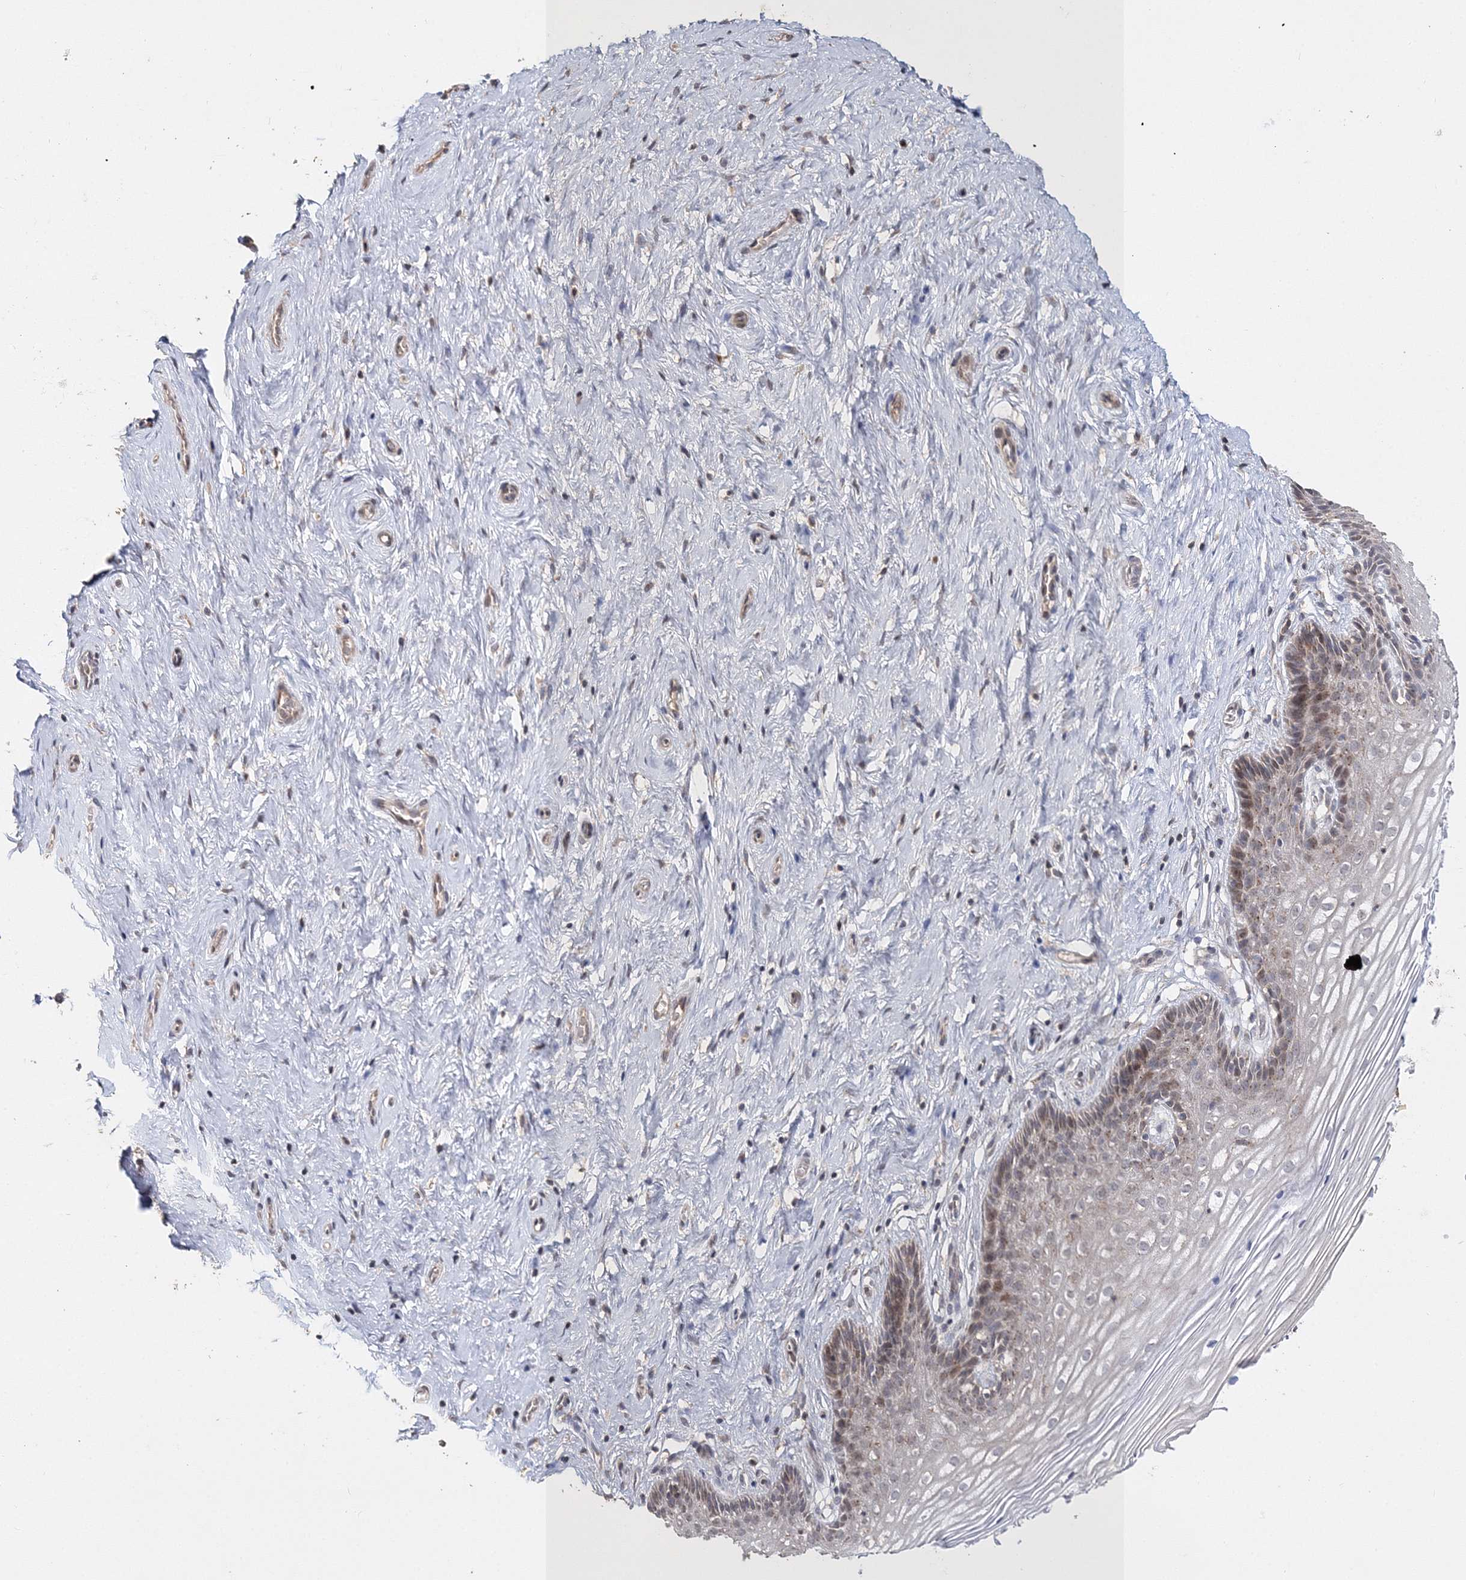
{"staining": {"intensity": "negative", "quantity": "none", "location": "none"}, "tissue": "cervix", "cell_type": "Glandular cells", "image_type": "normal", "snomed": [{"axis": "morphology", "description": "Normal tissue, NOS"}, {"axis": "topography", "description": "Cervix"}], "caption": "The photomicrograph exhibits no significant positivity in glandular cells of cervix.", "gene": "GJB5", "patient": {"sex": "female", "age": 33}}